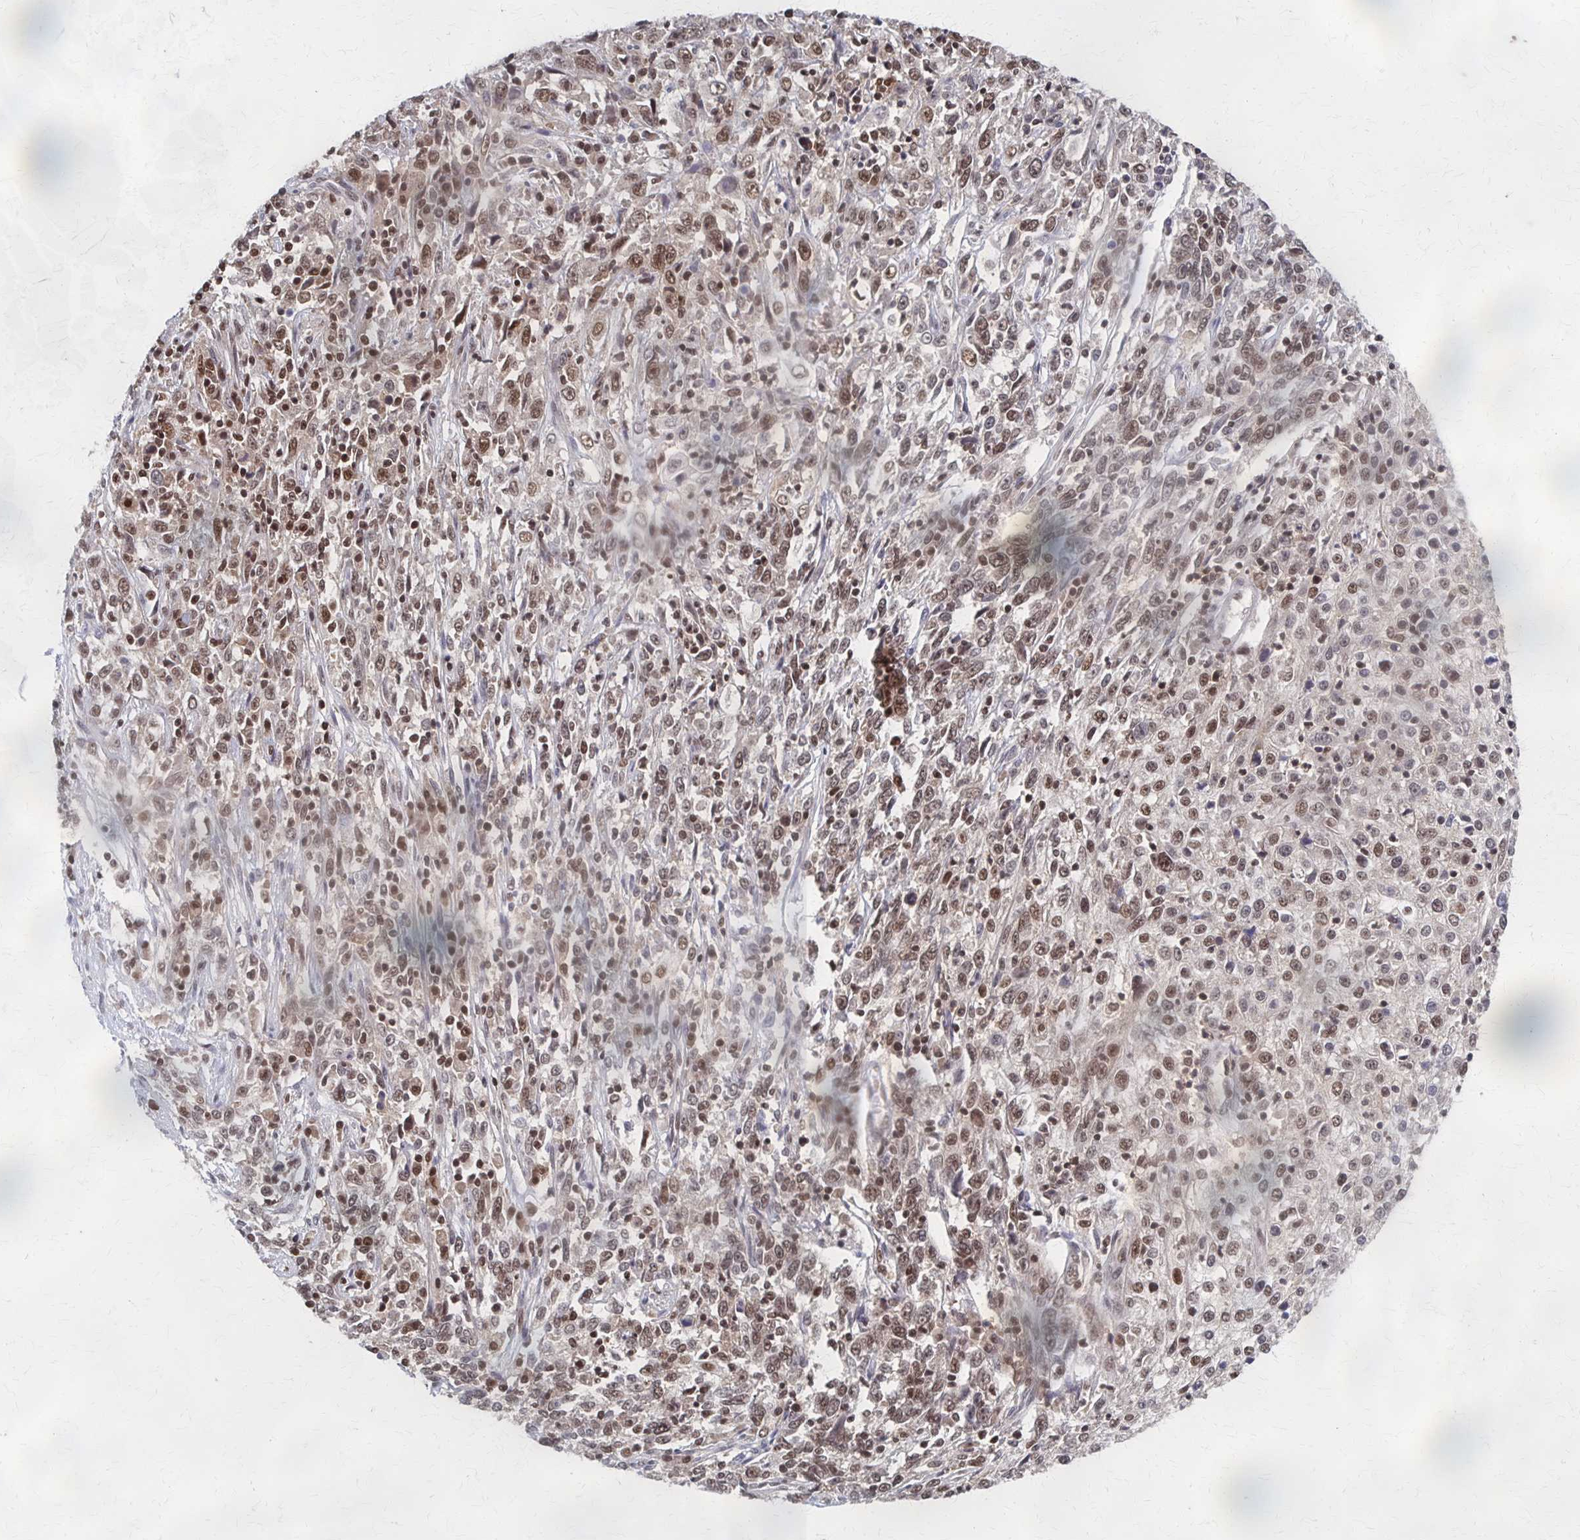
{"staining": {"intensity": "moderate", "quantity": "25%-75%", "location": "nuclear"}, "tissue": "cervical cancer", "cell_type": "Tumor cells", "image_type": "cancer", "snomed": [{"axis": "morphology", "description": "Adenocarcinoma, NOS"}, {"axis": "topography", "description": "Cervix"}], "caption": "This is a micrograph of immunohistochemistry (IHC) staining of adenocarcinoma (cervical), which shows moderate positivity in the nuclear of tumor cells.", "gene": "GTF2B", "patient": {"sex": "female", "age": 40}}